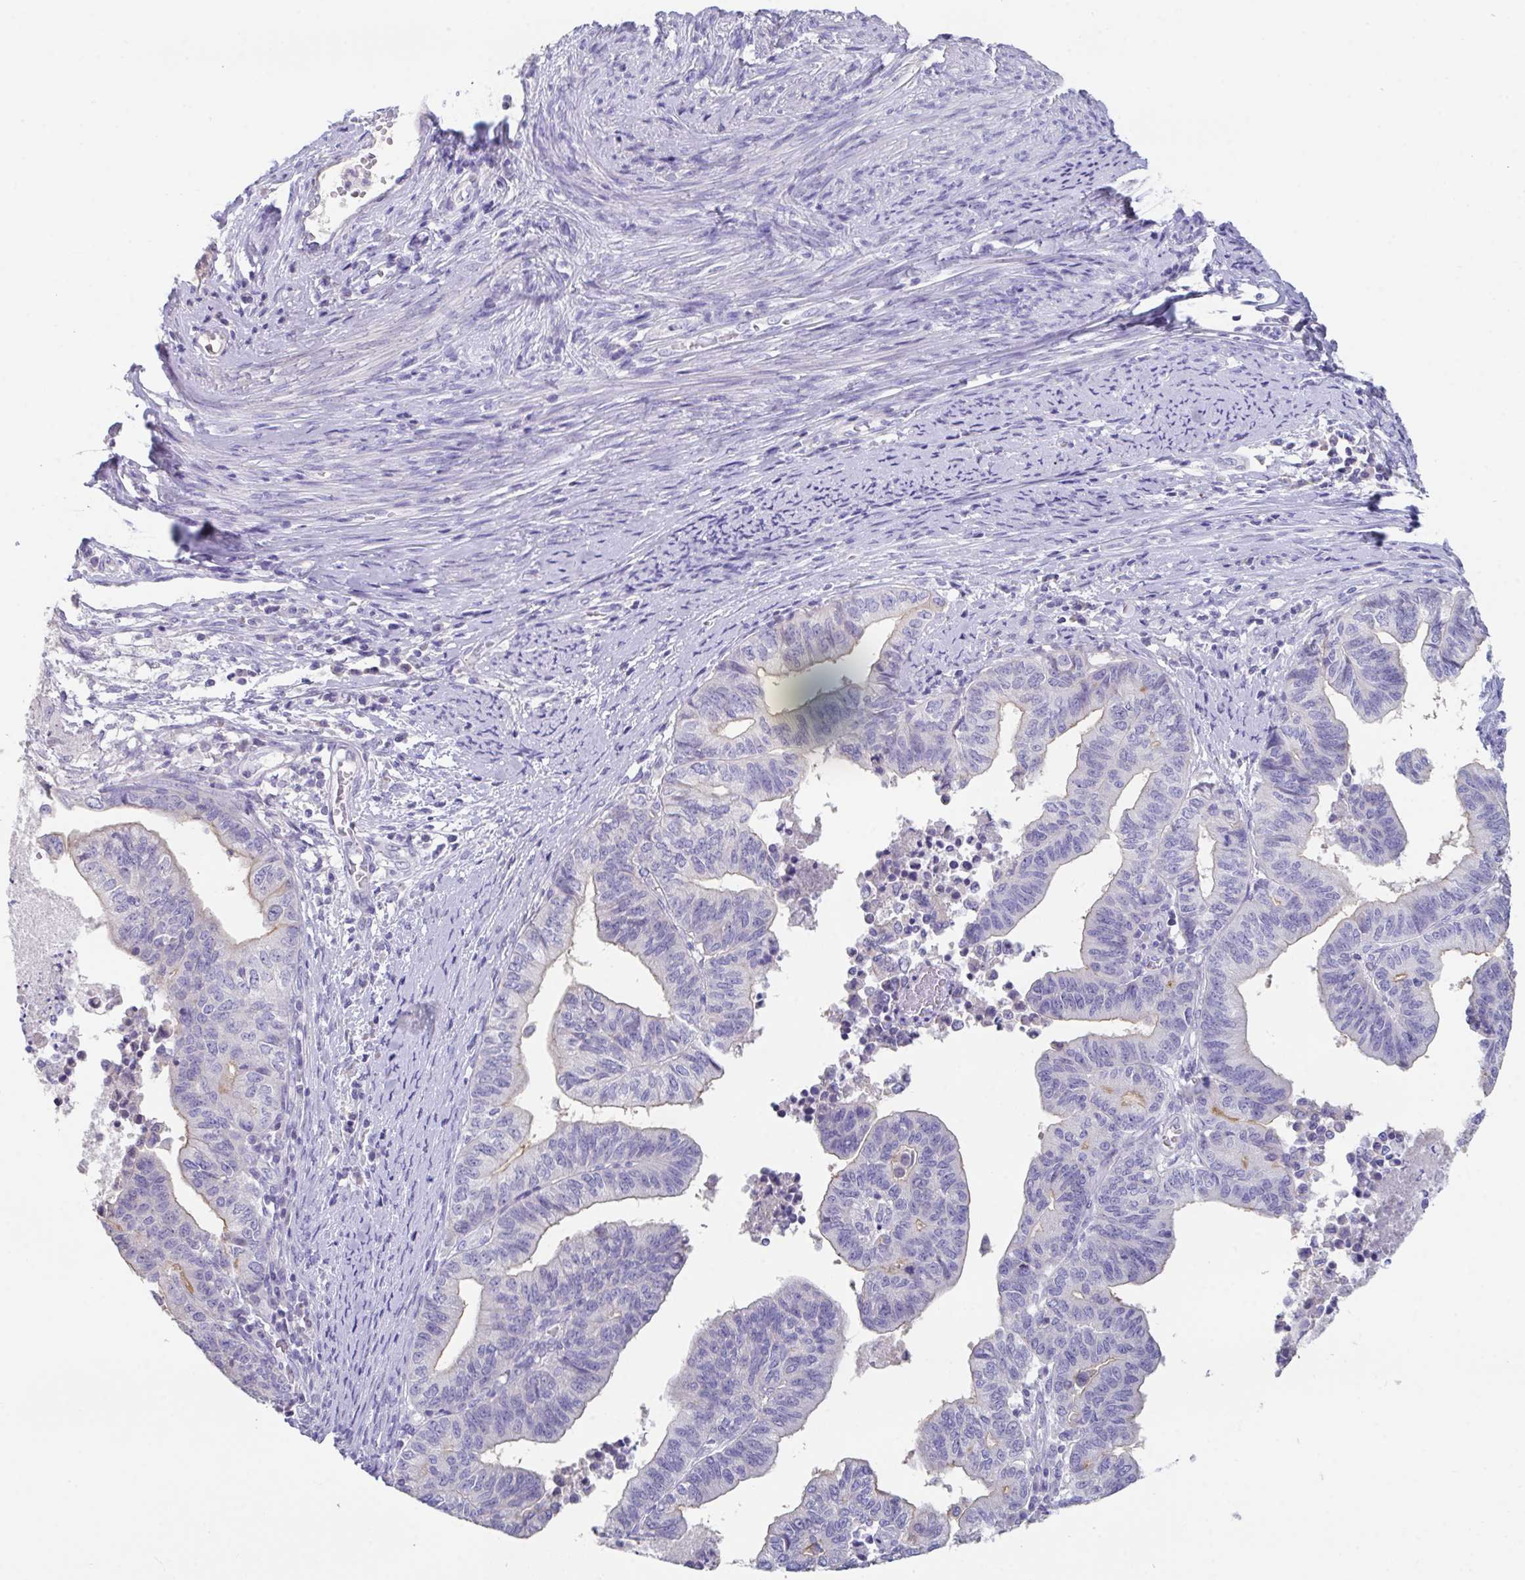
{"staining": {"intensity": "weak", "quantity": "<25%", "location": "cytoplasmic/membranous"}, "tissue": "endometrial cancer", "cell_type": "Tumor cells", "image_type": "cancer", "snomed": [{"axis": "morphology", "description": "Adenocarcinoma, NOS"}, {"axis": "topography", "description": "Endometrium"}], "caption": "This is a photomicrograph of IHC staining of adenocarcinoma (endometrial), which shows no expression in tumor cells.", "gene": "SLC44A4", "patient": {"sex": "female", "age": 65}}